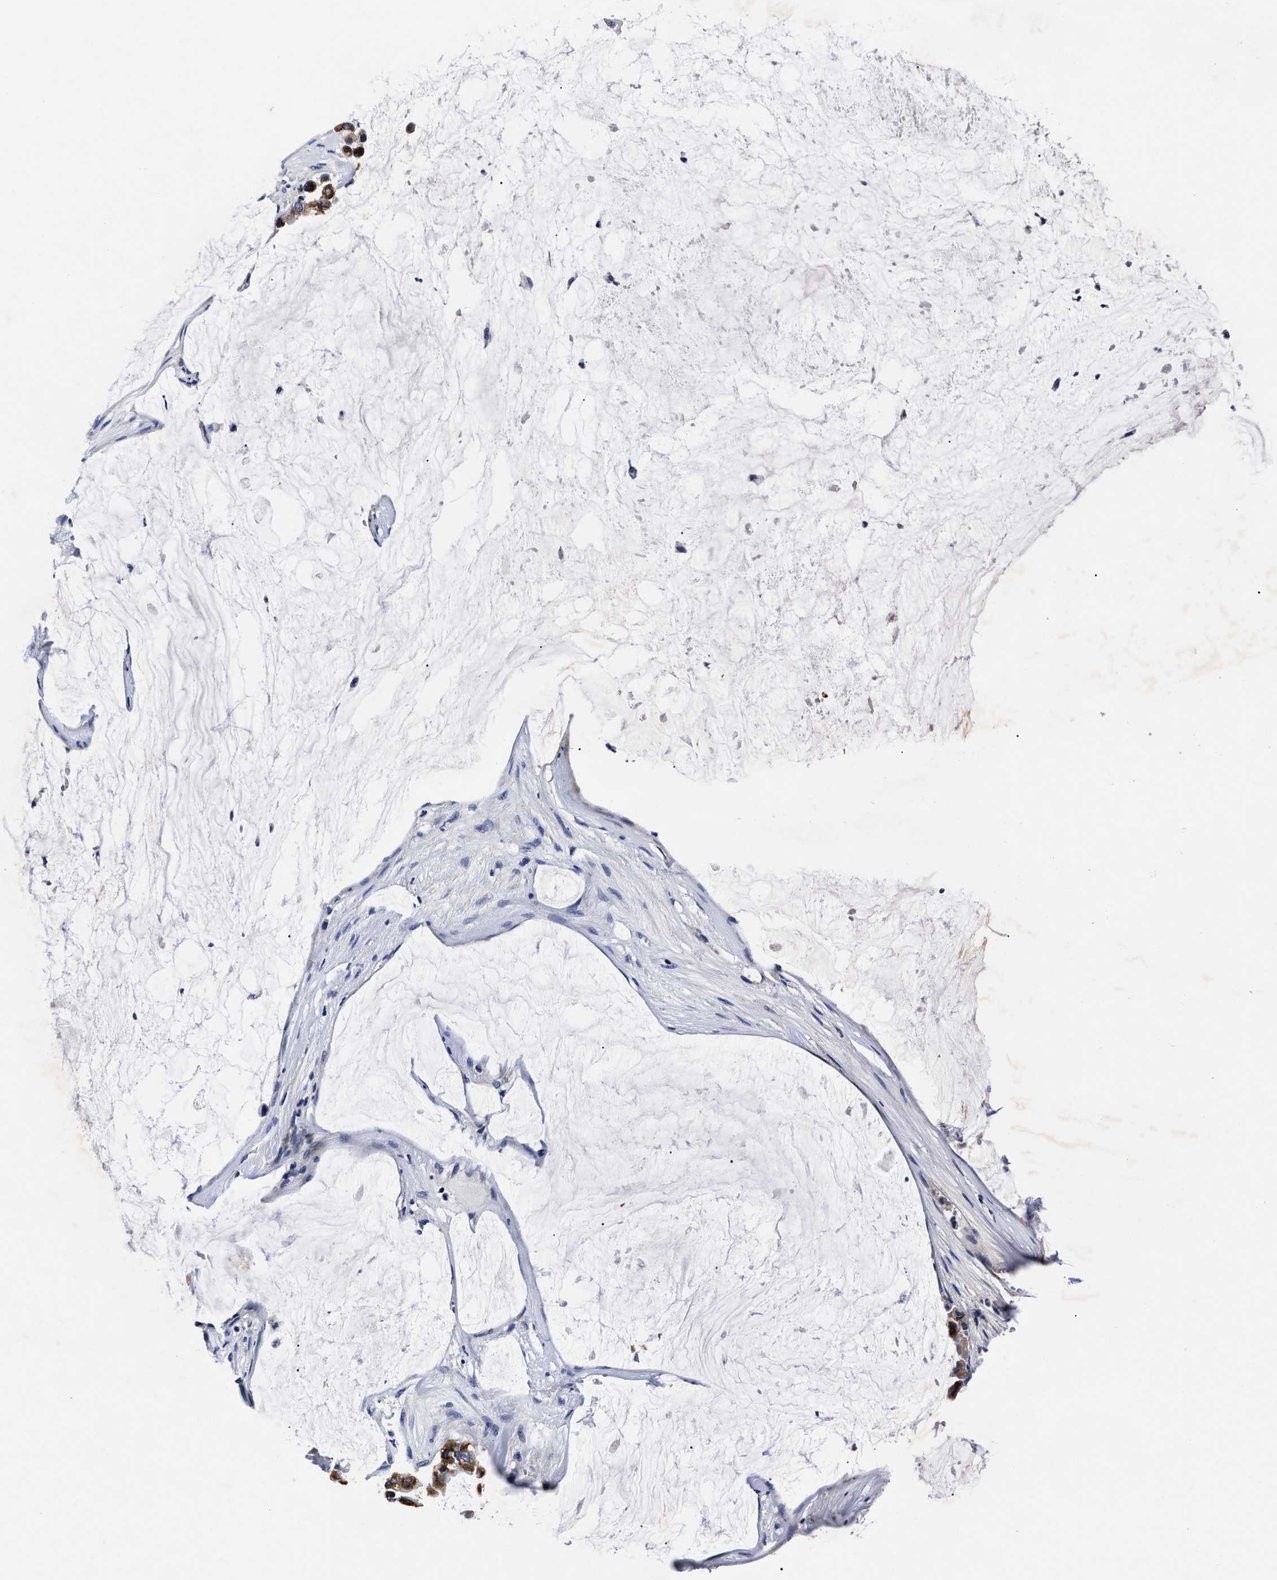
{"staining": {"intensity": "strong", "quantity": "25%-75%", "location": "cytoplasmic/membranous"}, "tissue": "pancreatic cancer", "cell_type": "Tumor cells", "image_type": "cancer", "snomed": [{"axis": "morphology", "description": "Adenocarcinoma, NOS"}, {"axis": "topography", "description": "Pancreas"}], "caption": "The micrograph exhibits immunohistochemical staining of pancreatic cancer. There is strong cytoplasmic/membranous positivity is appreciated in about 25%-75% of tumor cells.", "gene": "OLFML2A", "patient": {"sex": "male", "age": 41}}